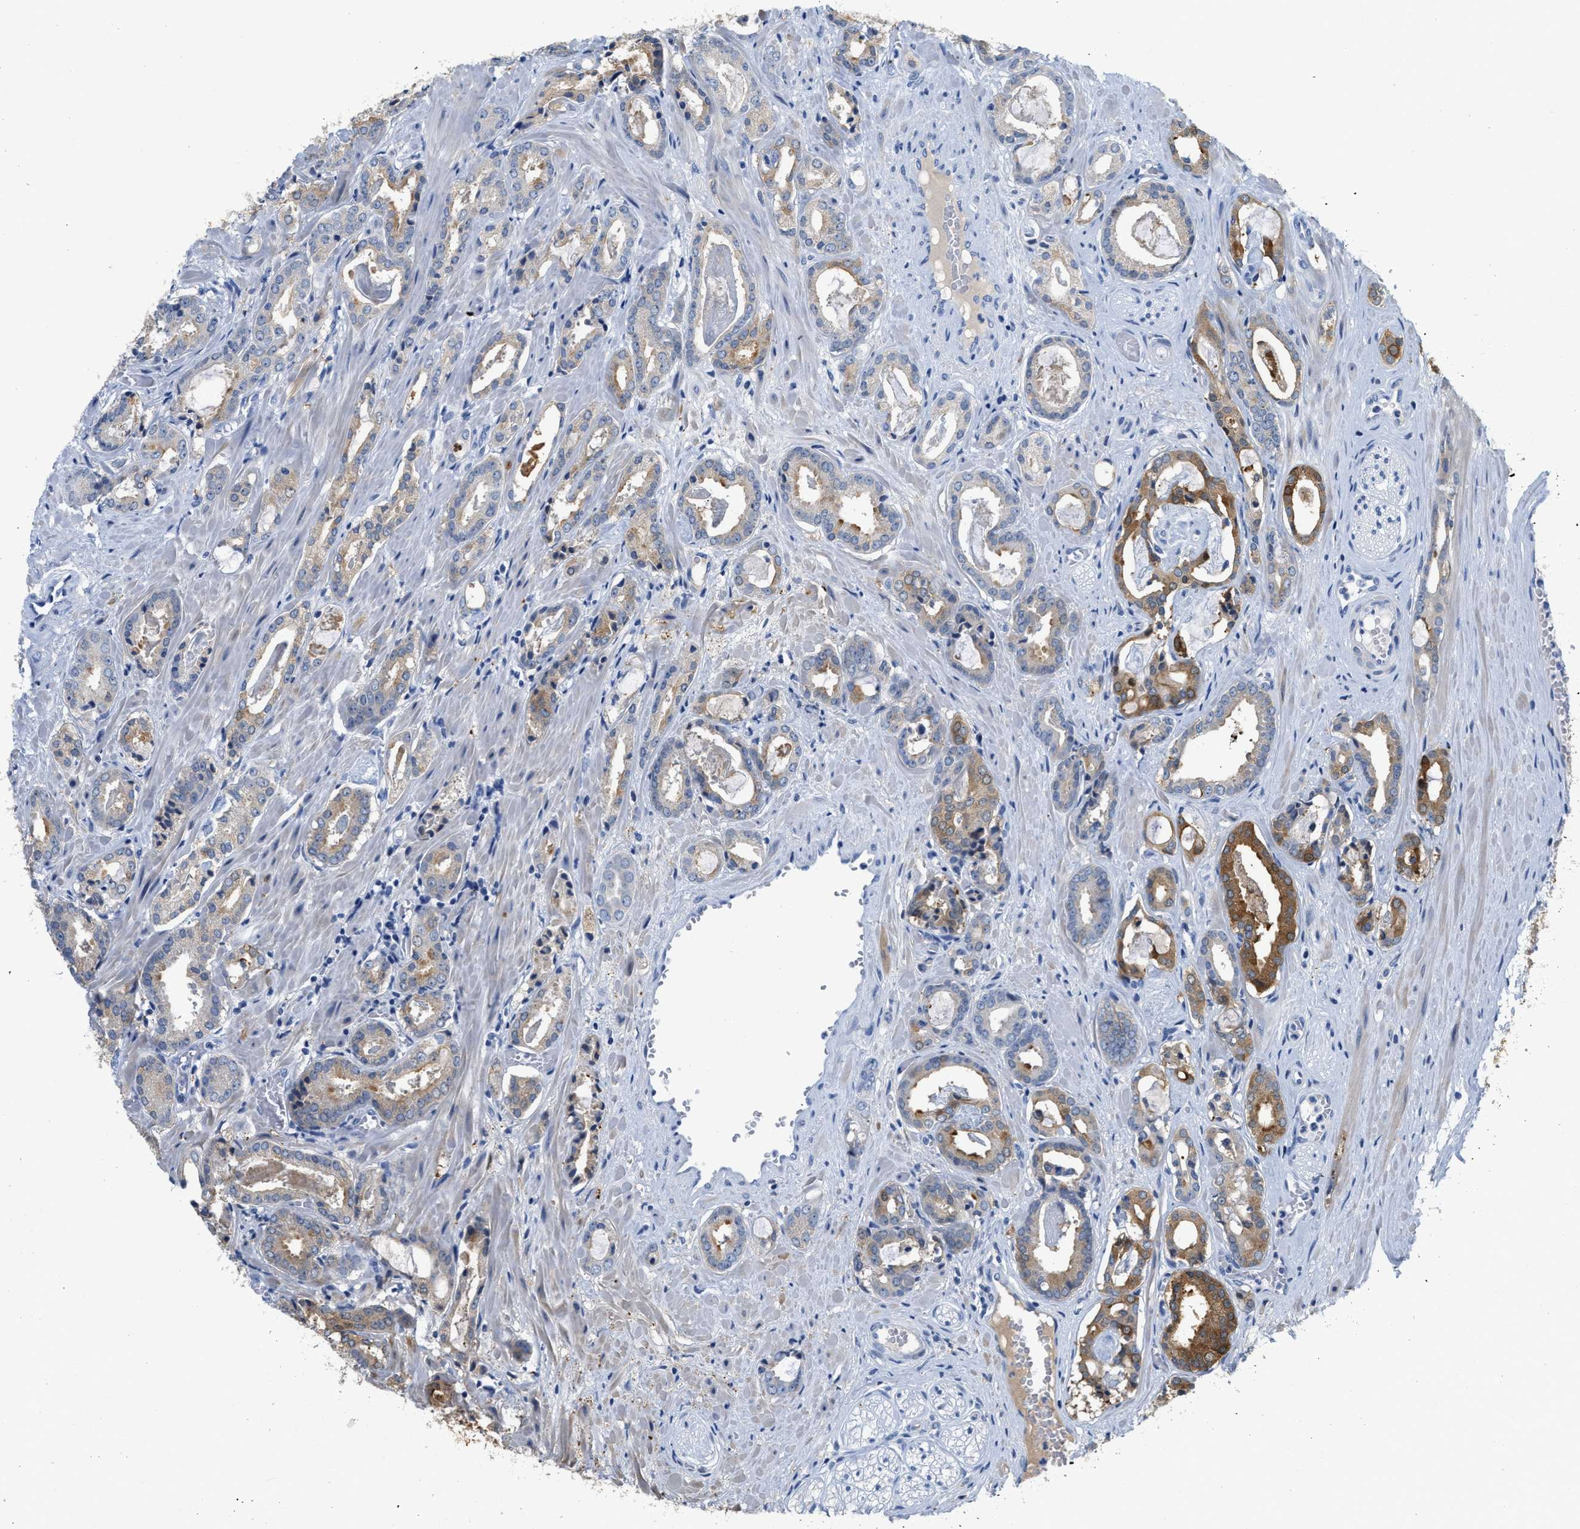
{"staining": {"intensity": "moderate", "quantity": "25%-75%", "location": "cytoplasmic/membranous"}, "tissue": "prostate cancer", "cell_type": "Tumor cells", "image_type": "cancer", "snomed": [{"axis": "morphology", "description": "Adenocarcinoma, Low grade"}, {"axis": "topography", "description": "Prostate"}], "caption": "IHC staining of prostate adenocarcinoma (low-grade), which reveals medium levels of moderate cytoplasmic/membranous staining in approximately 25%-75% of tumor cells indicating moderate cytoplasmic/membranous protein staining. The staining was performed using DAB (brown) for protein detection and nuclei were counterstained in hematoxylin (blue).", "gene": "CRYM", "patient": {"sex": "male", "age": 53}}